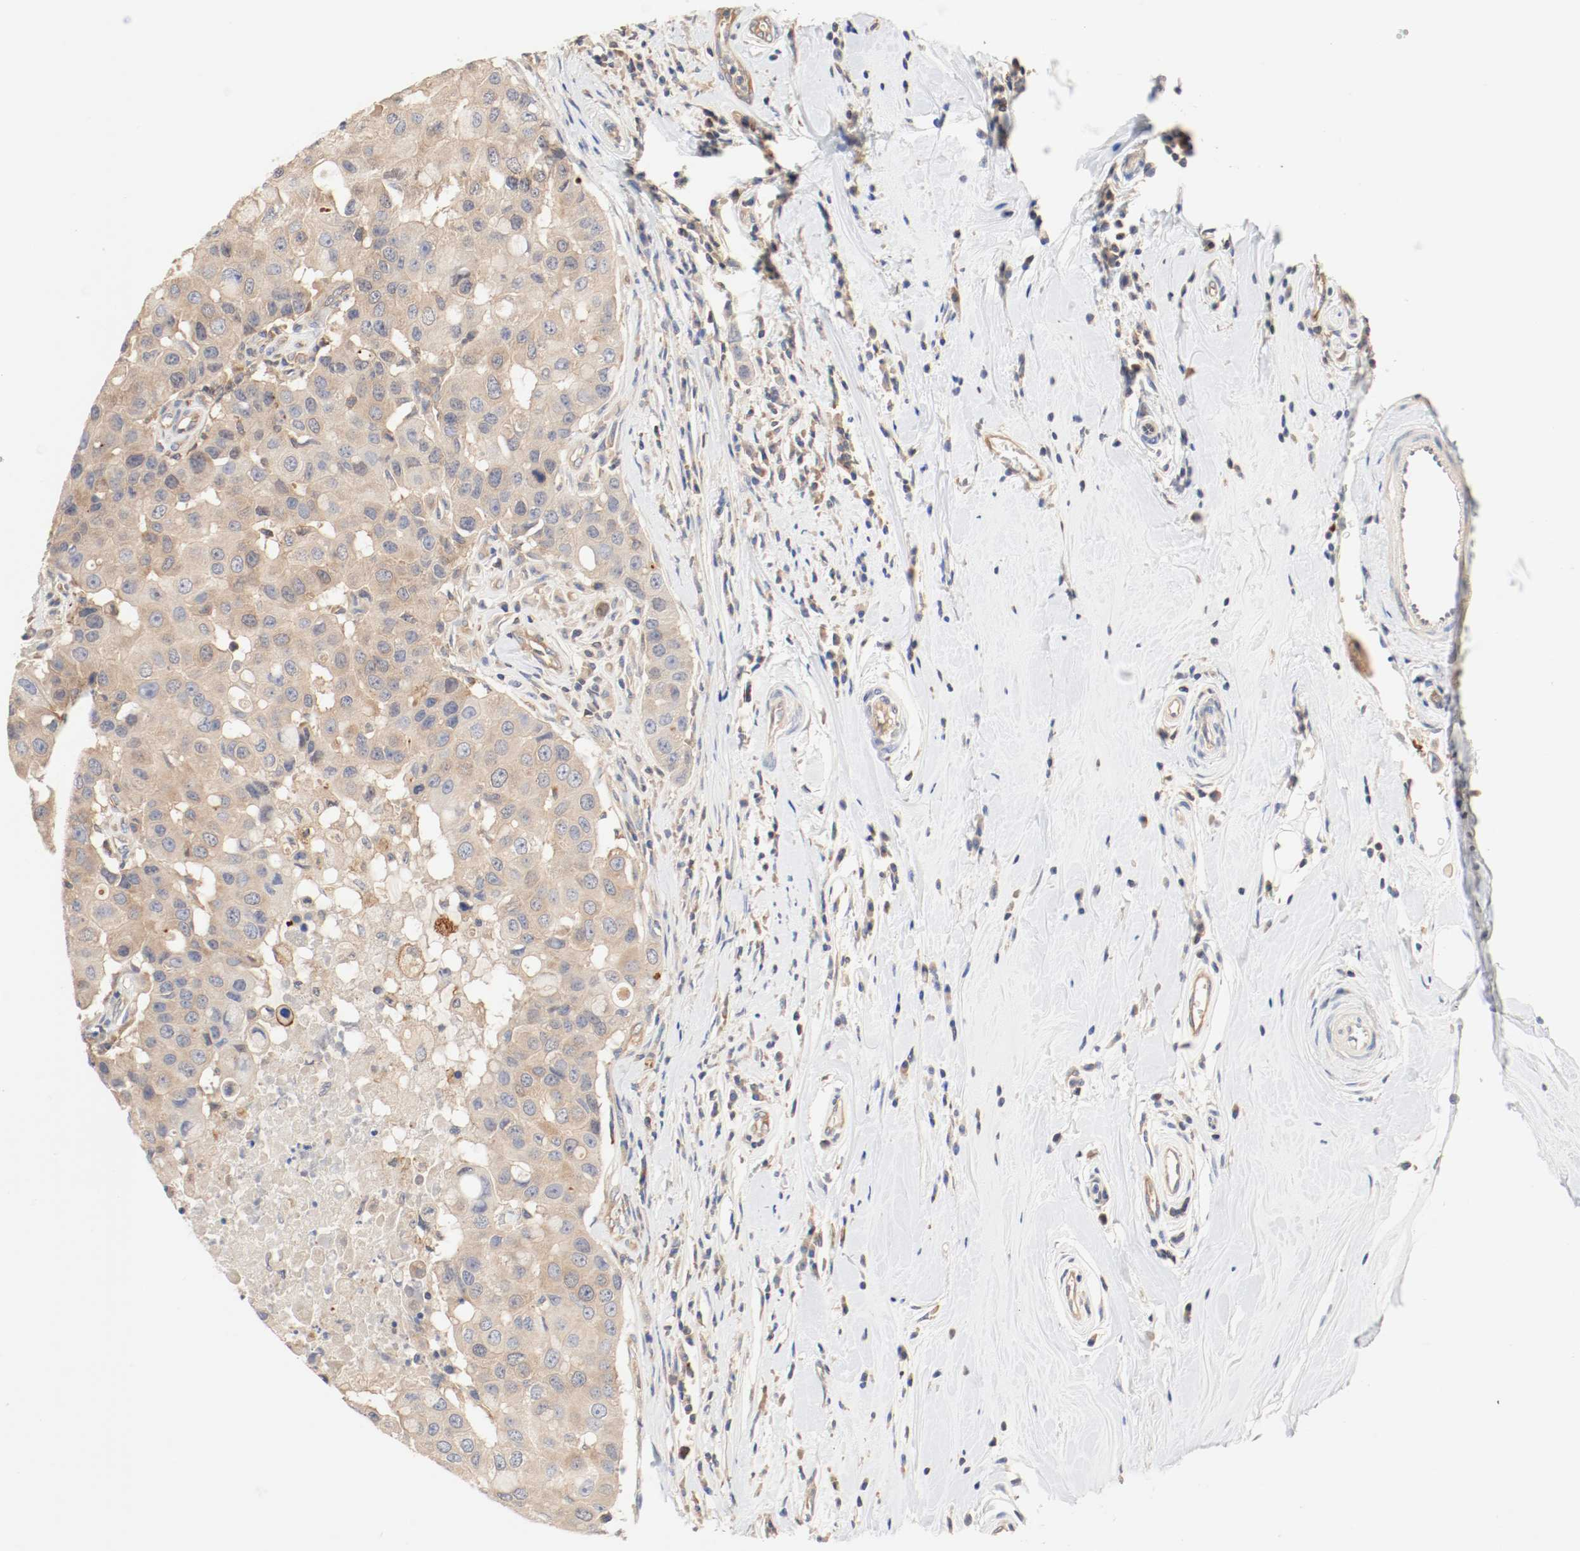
{"staining": {"intensity": "moderate", "quantity": ">75%", "location": "cytoplasmic/membranous"}, "tissue": "breast cancer", "cell_type": "Tumor cells", "image_type": "cancer", "snomed": [{"axis": "morphology", "description": "Duct carcinoma"}, {"axis": "topography", "description": "Breast"}], "caption": "Immunohistochemical staining of human breast intraductal carcinoma displays moderate cytoplasmic/membranous protein staining in about >75% of tumor cells.", "gene": "GIT1", "patient": {"sex": "female", "age": 27}}